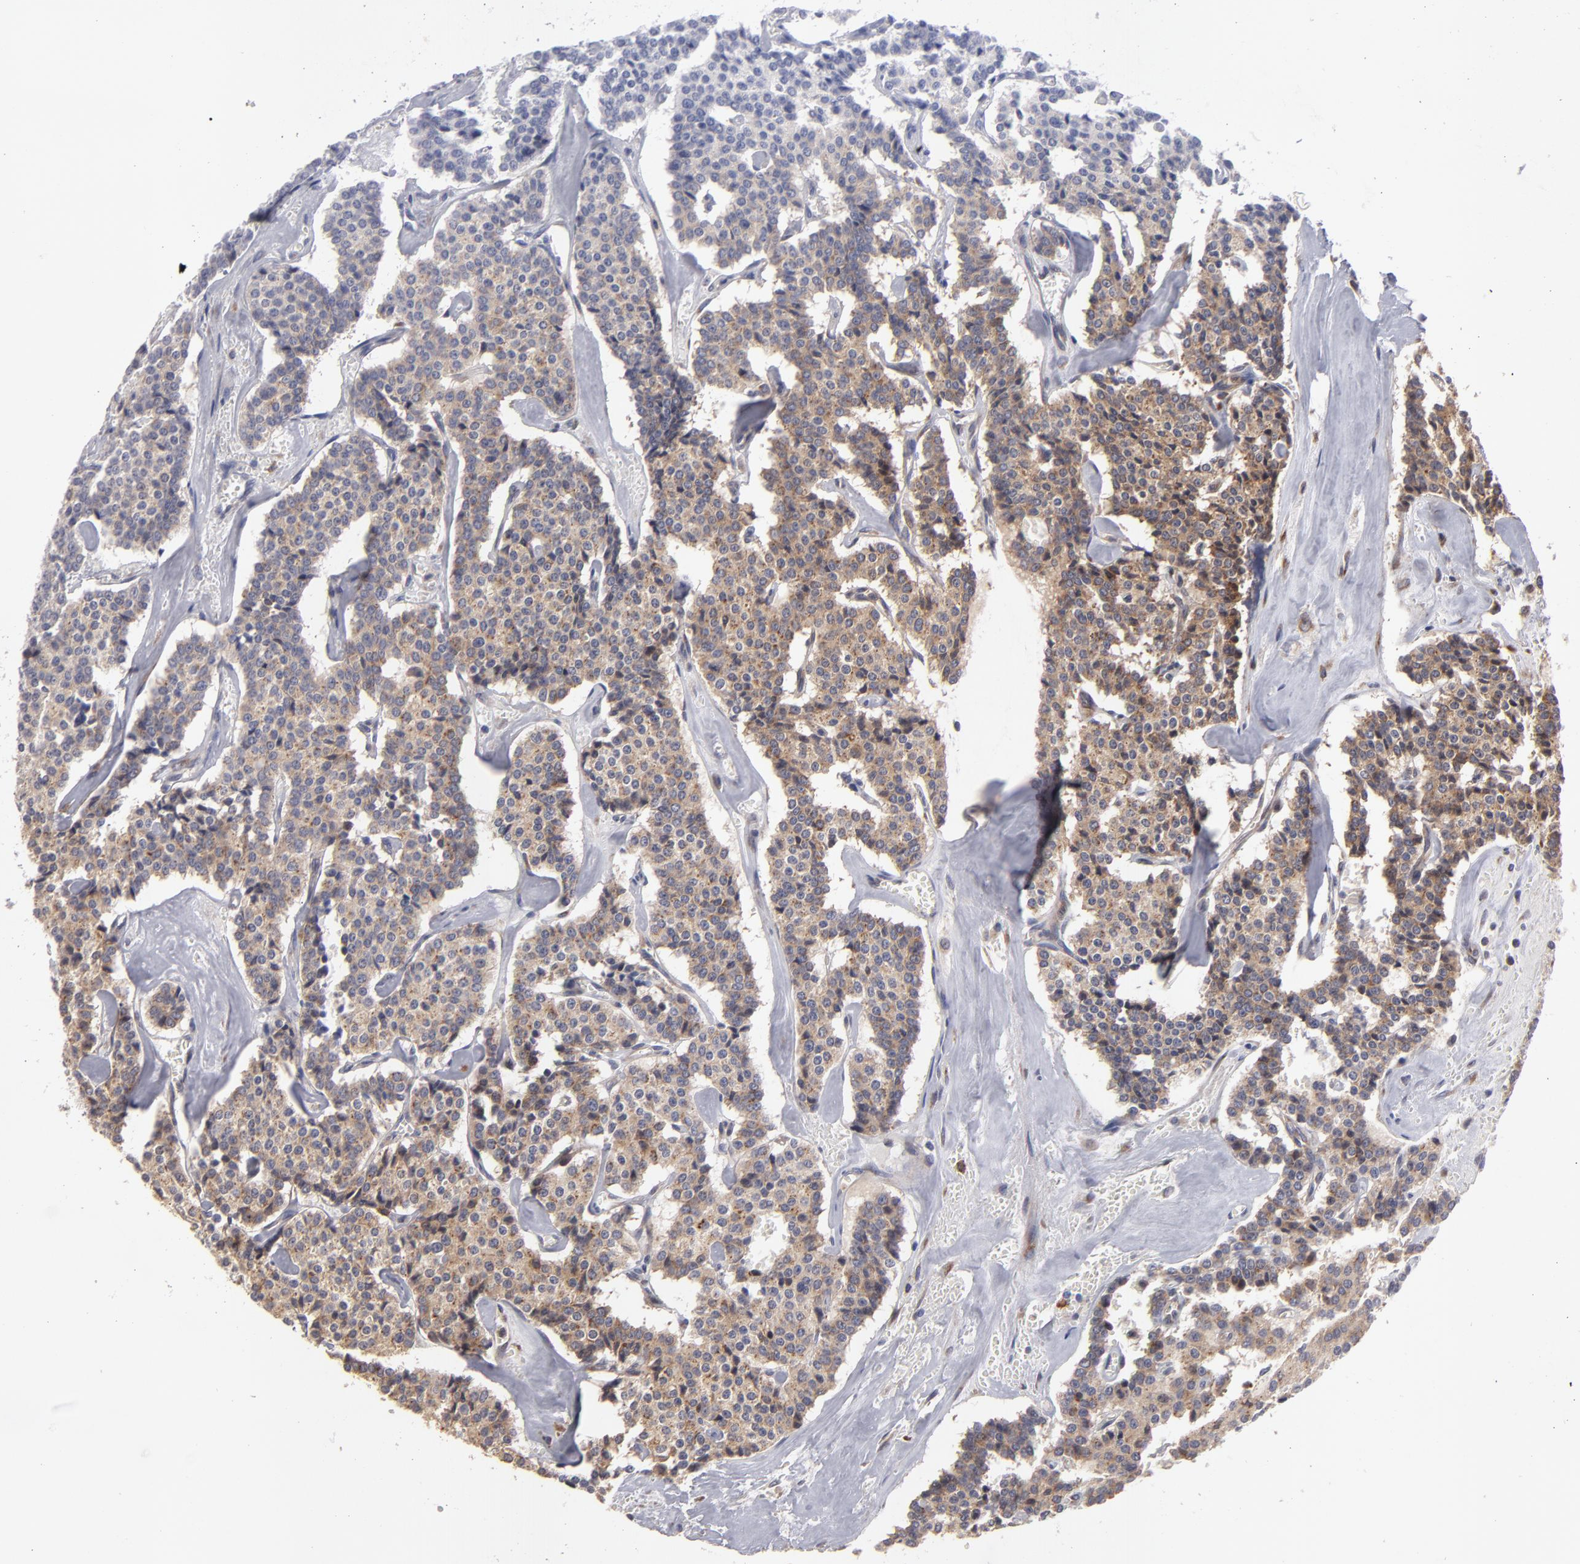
{"staining": {"intensity": "moderate", "quantity": ">75%", "location": "cytoplasmic/membranous"}, "tissue": "carcinoid", "cell_type": "Tumor cells", "image_type": "cancer", "snomed": [{"axis": "morphology", "description": "Carcinoid, malignant, NOS"}, {"axis": "topography", "description": "Bronchus"}], "caption": "High-power microscopy captured an immunohistochemistry (IHC) histopathology image of carcinoid, revealing moderate cytoplasmic/membranous positivity in approximately >75% of tumor cells.", "gene": "SND1", "patient": {"sex": "male", "age": 55}}